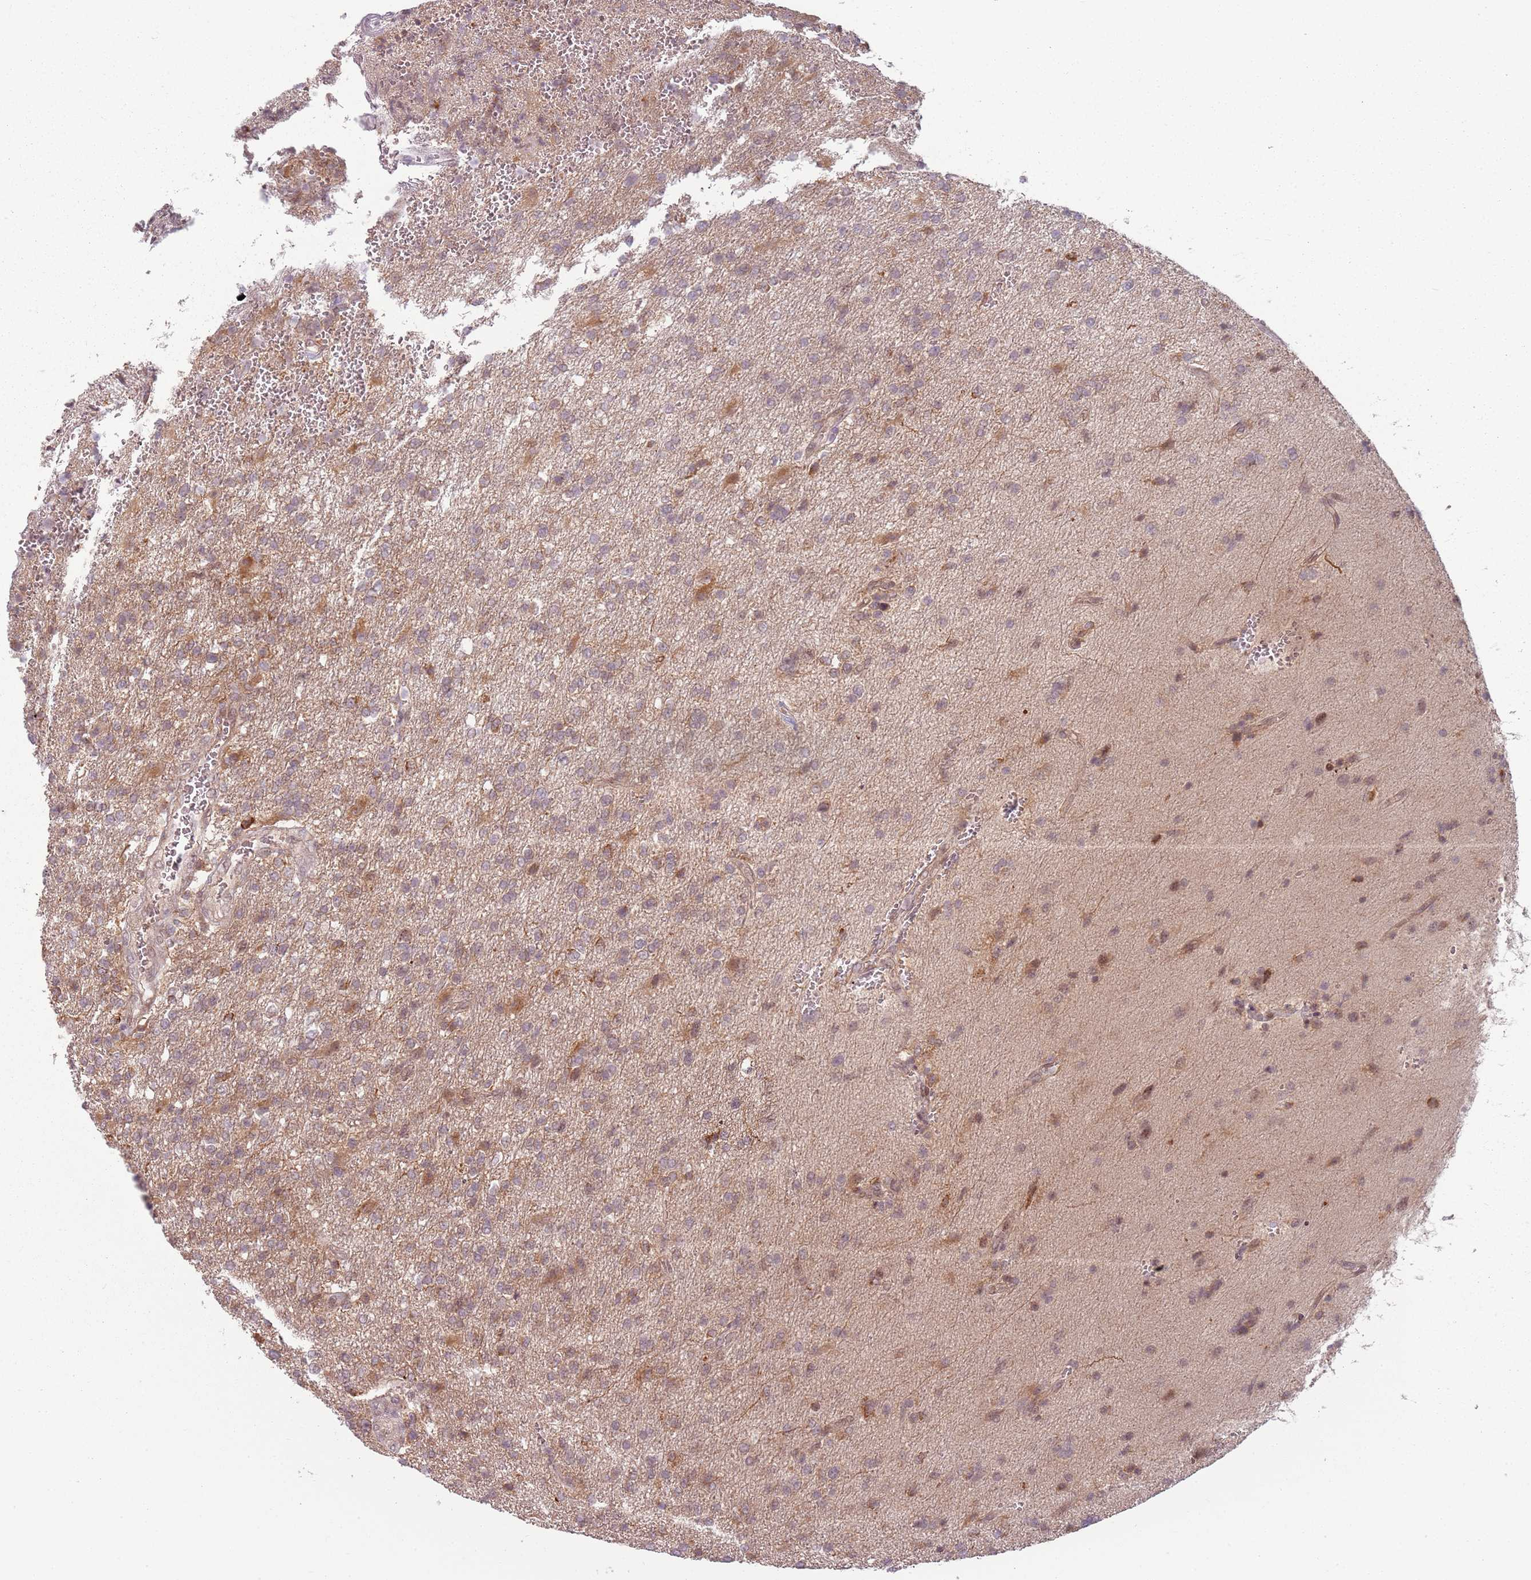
{"staining": {"intensity": "moderate", "quantity": "<25%", "location": "cytoplasmic/membranous"}, "tissue": "glioma", "cell_type": "Tumor cells", "image_type": "cancer", "snomed": [{"axis": "morphology", "description": "Glioma, malignant, High grade"}, {"axis": "topography", "description": "Brain"}], "caption": "This image shows immunohistochemistry staining of human malignant high-grade glioma, with low moderate cytoplasmic/membranous expression in about <25% of tumor cells.", "gene": "ADGRG1", "patient": {"sex": "male", "age": 56}}